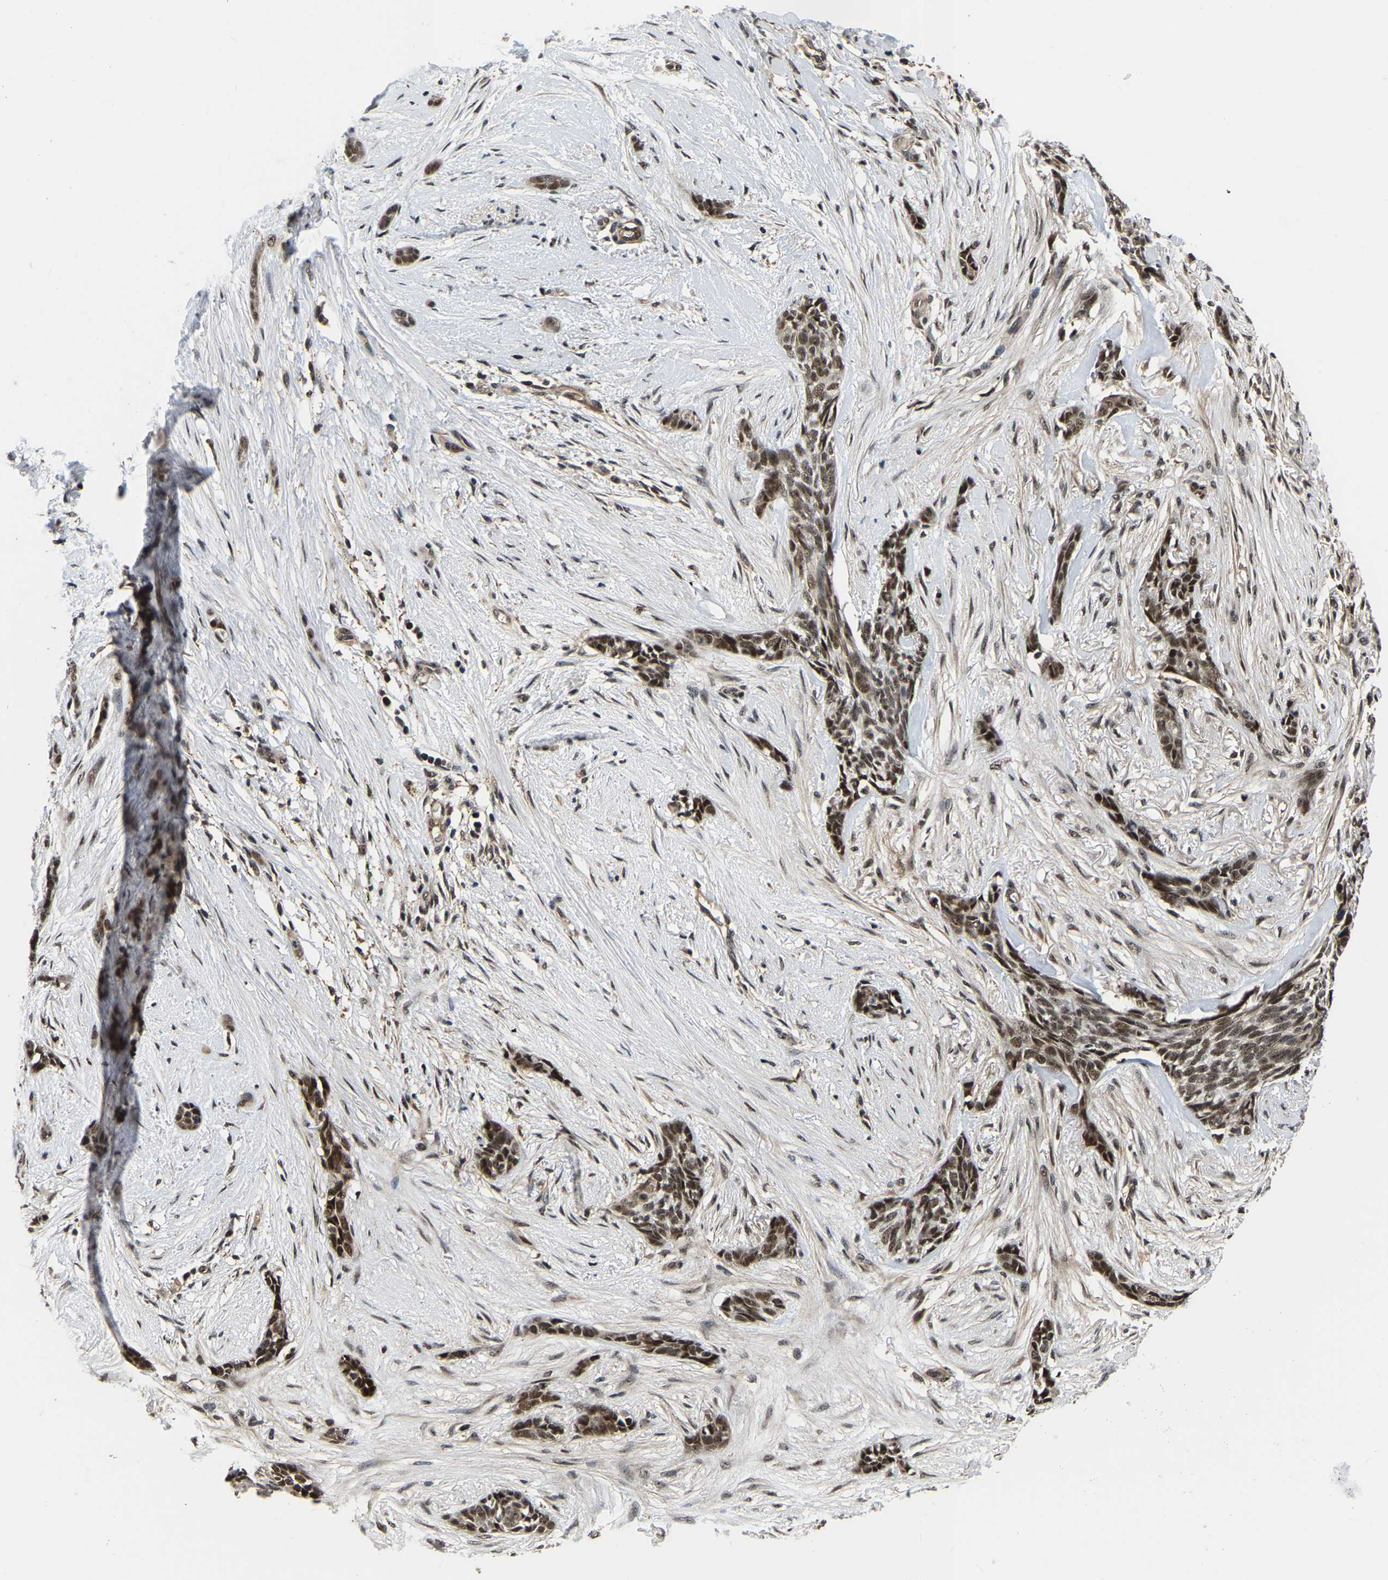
{"staining": {"intensity": "moderate", "quantity": ">75%", "location": "nuclear"}, "tissue": "skin cancer", "cell_type": "Tumor cells", "image_type": "cancer", "snomed": [{"axis": "morphology", "description": "Basal cell carcinoma"}, {"axis": "morphology", "description": "Adnexal tumor, benign"}, {"axis": "topography", "description": "Skin"}], "caption": "Human skin cancer (benign adnexal tumor) stained for a protein (brown) displays moderate nuclear positive expression in approximately >75% of tumor cells.", "gene": "CIAO1", "patient": {"sex": "female", "age": 42}}